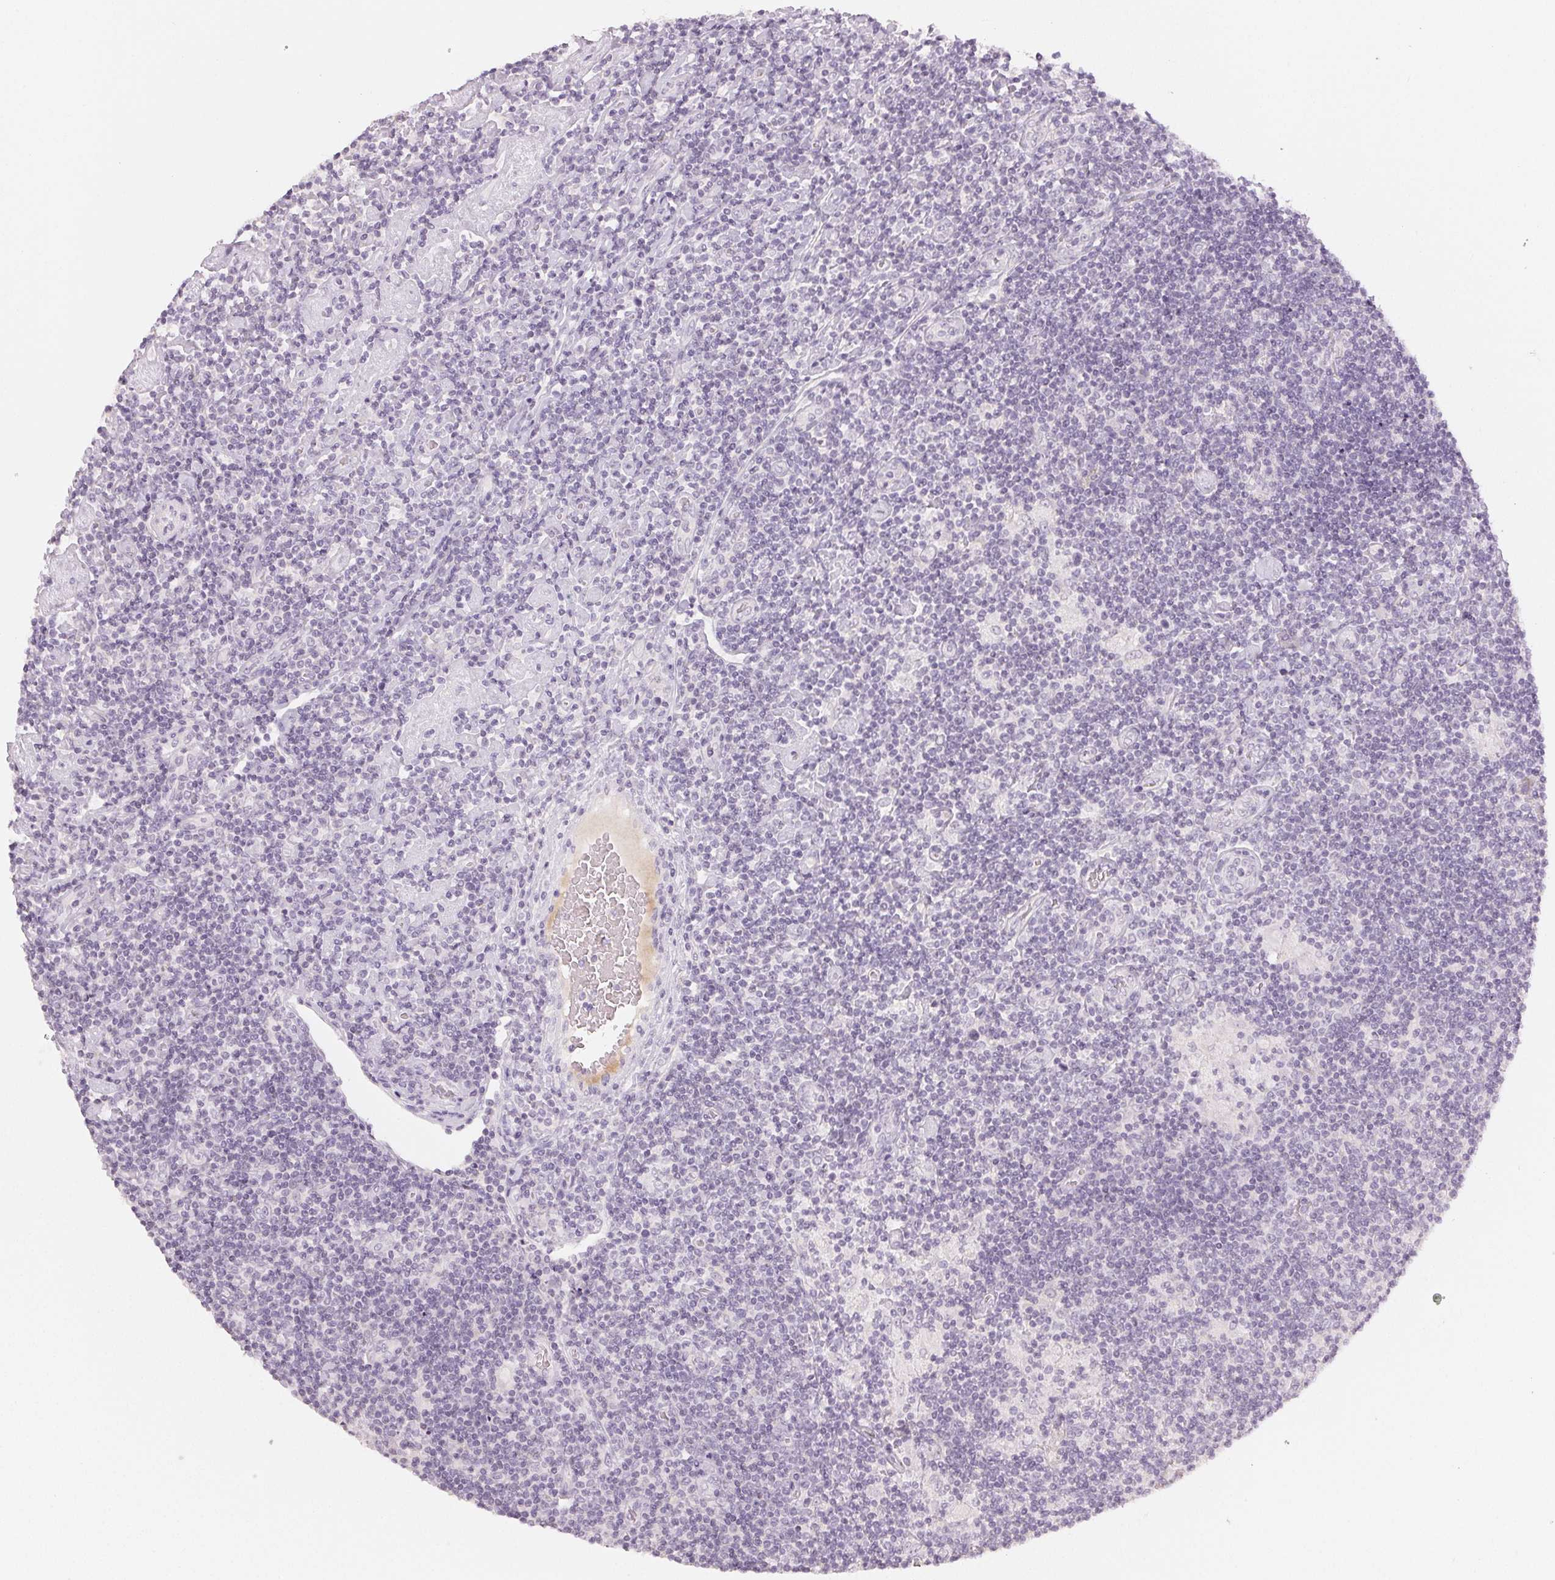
{"staining": {"intensity": "negative", "quantity": "none", "location": "none"}, "tissue": "lymphoma", "cell_type": "Tumor cells", "image_type": "cancer", "snomed": [{"axis": "morphology", "description": "Hodgkin's disease, NOS"}, {"axis": "topography", "description": "Lymph node"}], "caption": "This photomicrograph is of lymphoma stained with immunohistochemistry to label a protein in brown with the nuclei are counter-stained blue. There is no staining in tumor cells.", "gene": "LVRN", "patient": {"sex": "male", "age": 40}}